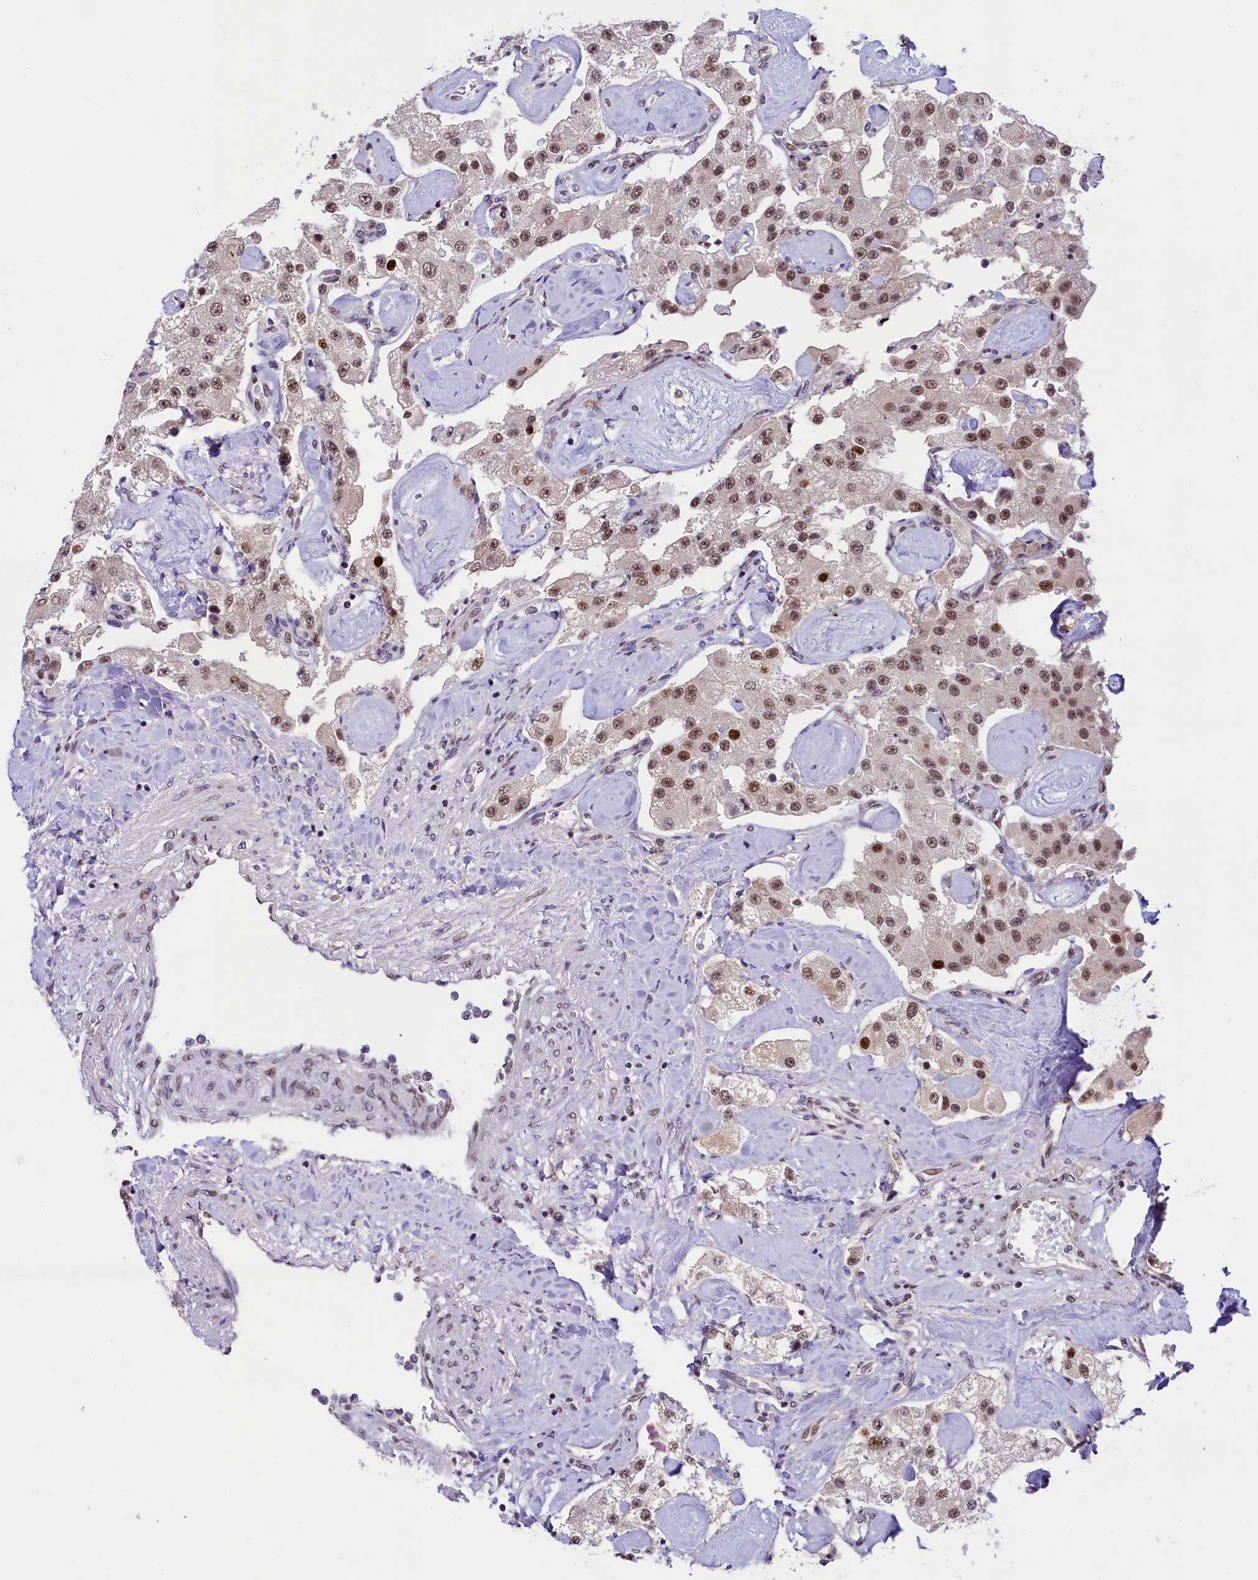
{"staining": {"intensity": "moderate", "quantity": ">75%", "location": "nuclear"}, "tissue": "carcinoid", "cell_type": "Tumor cells", "image_type": "cancer", "snomed": [{"axis": "morphology", "description": "Carcinoid, malignant, NOS"}, {"axis": "topography", "description": "Pancreas"}], "caption": "Carcinoid tissue exhibits moderate nuclear staining in approximately >75% of tumor cells, visualized by immunohistochemistry. The protein is shown in brown color, while the nuclei are stained blue.", "gene": "ANKS3", "patient": {"sex": "male", "age": 41}}